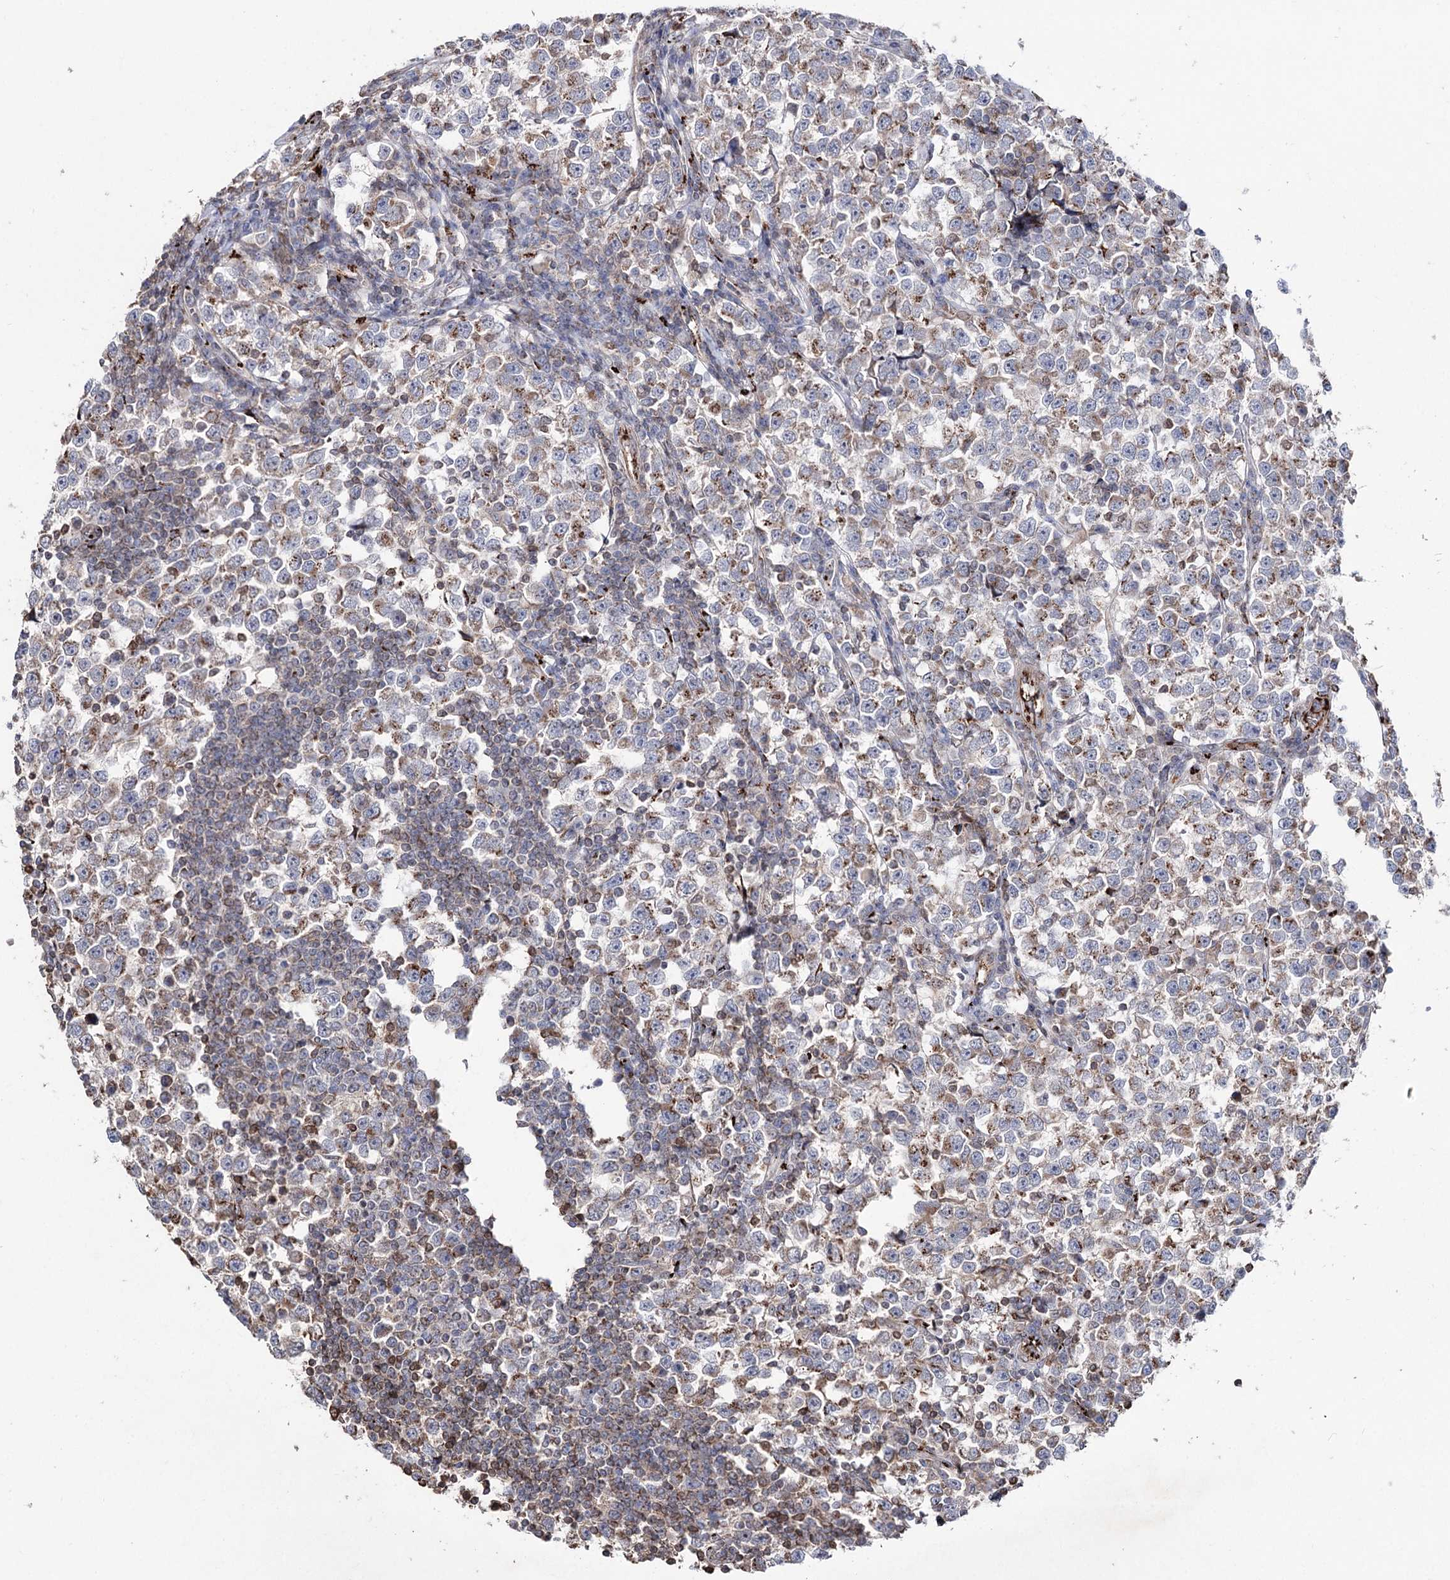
{"staining": {"intensity": "moderate", "quantity": "25%-75%", "location": "cytoplasmic/membranous"}, "tissue": "testis cancer", "cell_type": "Tumor cells", "image_type": "cancer", "snomed": [{"axis": "morphology", "description": "Normal tissue, NOS"}, {"axis": "morphology", "description": "Seminoma, NOS"}, {"axis": "topography", "description": "Testis"}], "caption": "A photomicrograph of testis cancer (seminoma) stained for a protein exhibits moderate cytoplasmic/membranous brown staining in tumor cells.", "gene": "ARHGAP20", "patient": {"sex": "male", "age": 43}}